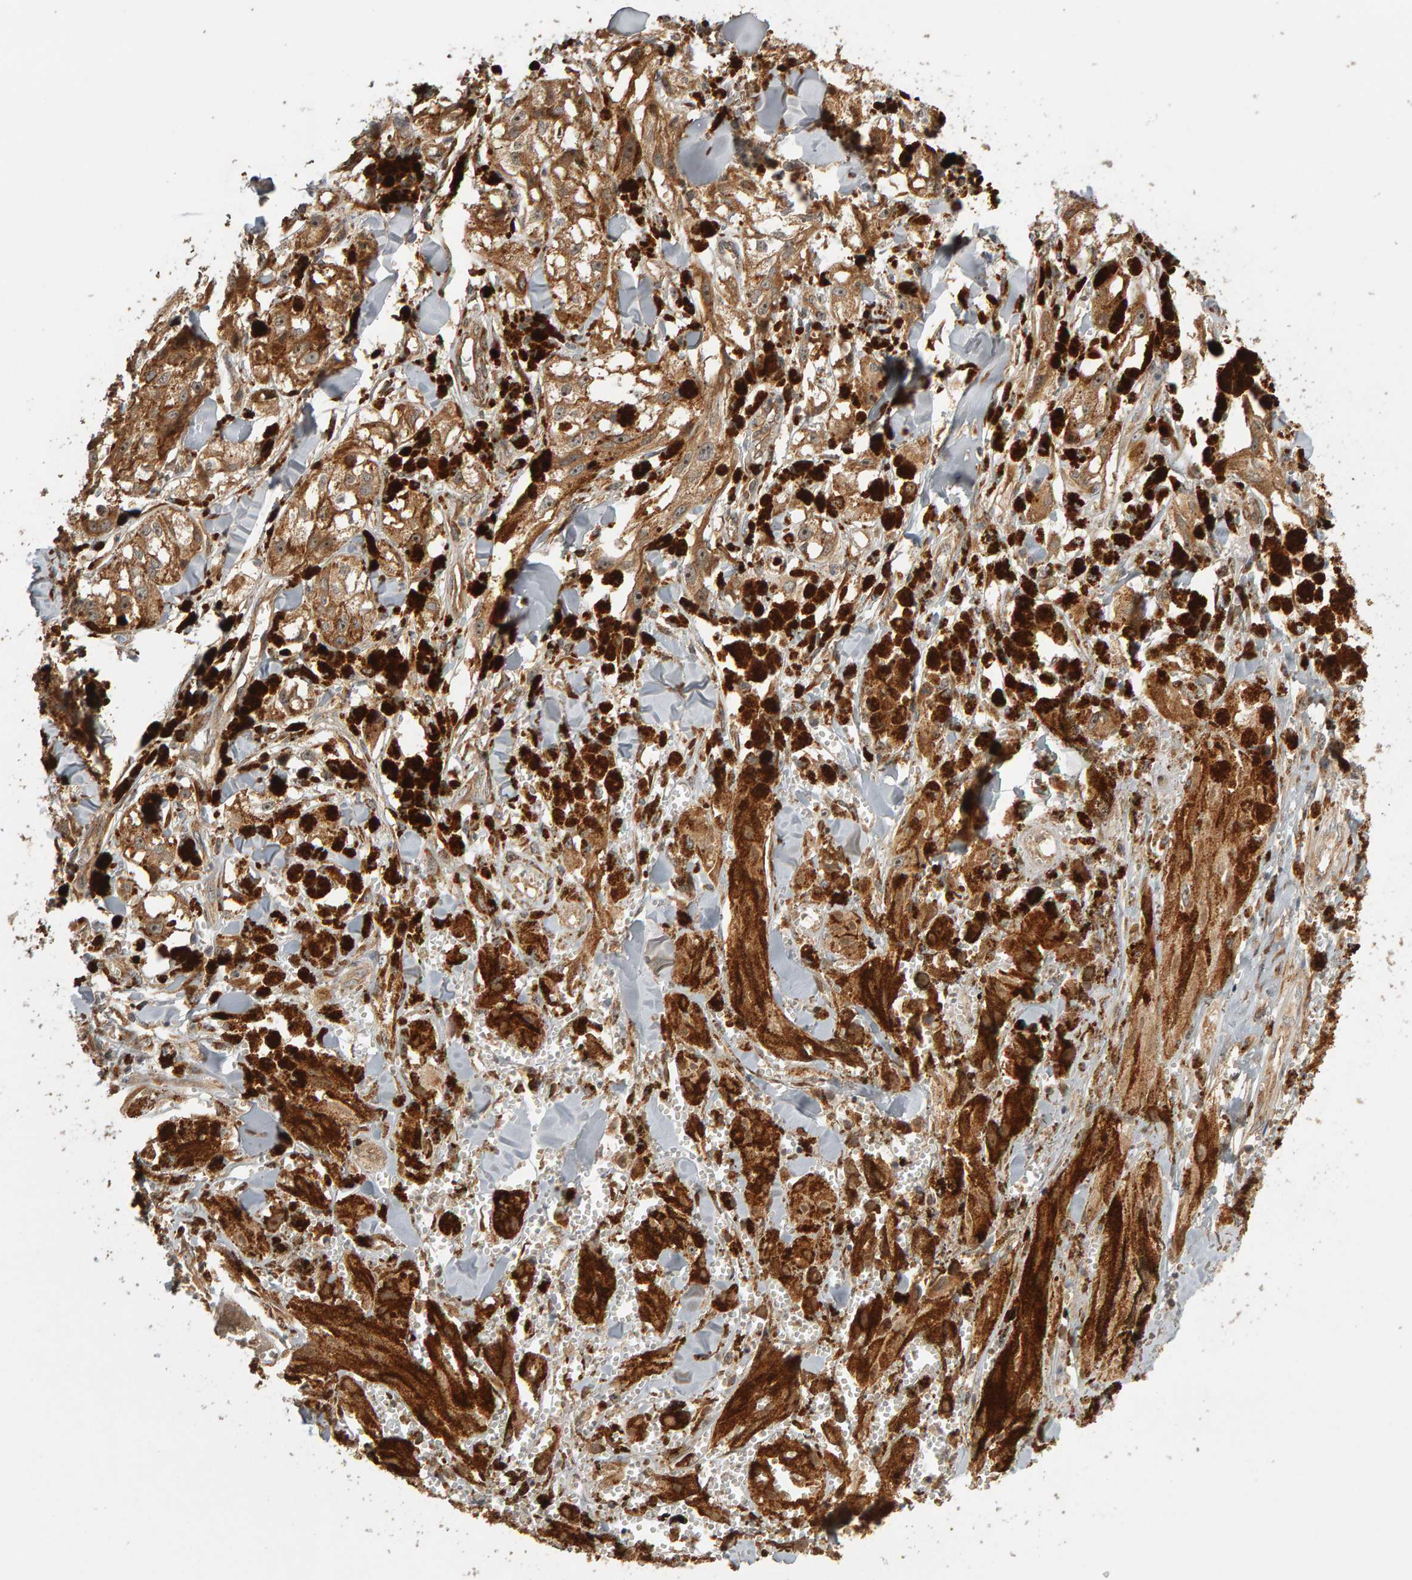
{"staining": {"intensity": "moderate", "quantity": ">75%", "location": "cytoplasmic/membranous"}, "tissue": "melanoma", "cell_type": "Tumor cells", "image_type": "cancer", "snomed": [{"axis": "morphology", "description": "Malignant melanoma, NOS"}, {"axis": "topography", "description": "Skin"}], "caption": "Protein staining exhibits moderate cytoplasmic/membranous staining in about >75% of tumor cells in malignant melanoma.", "gene": "ZFAND1", "patient": {"sex": "male", "age": 88}}